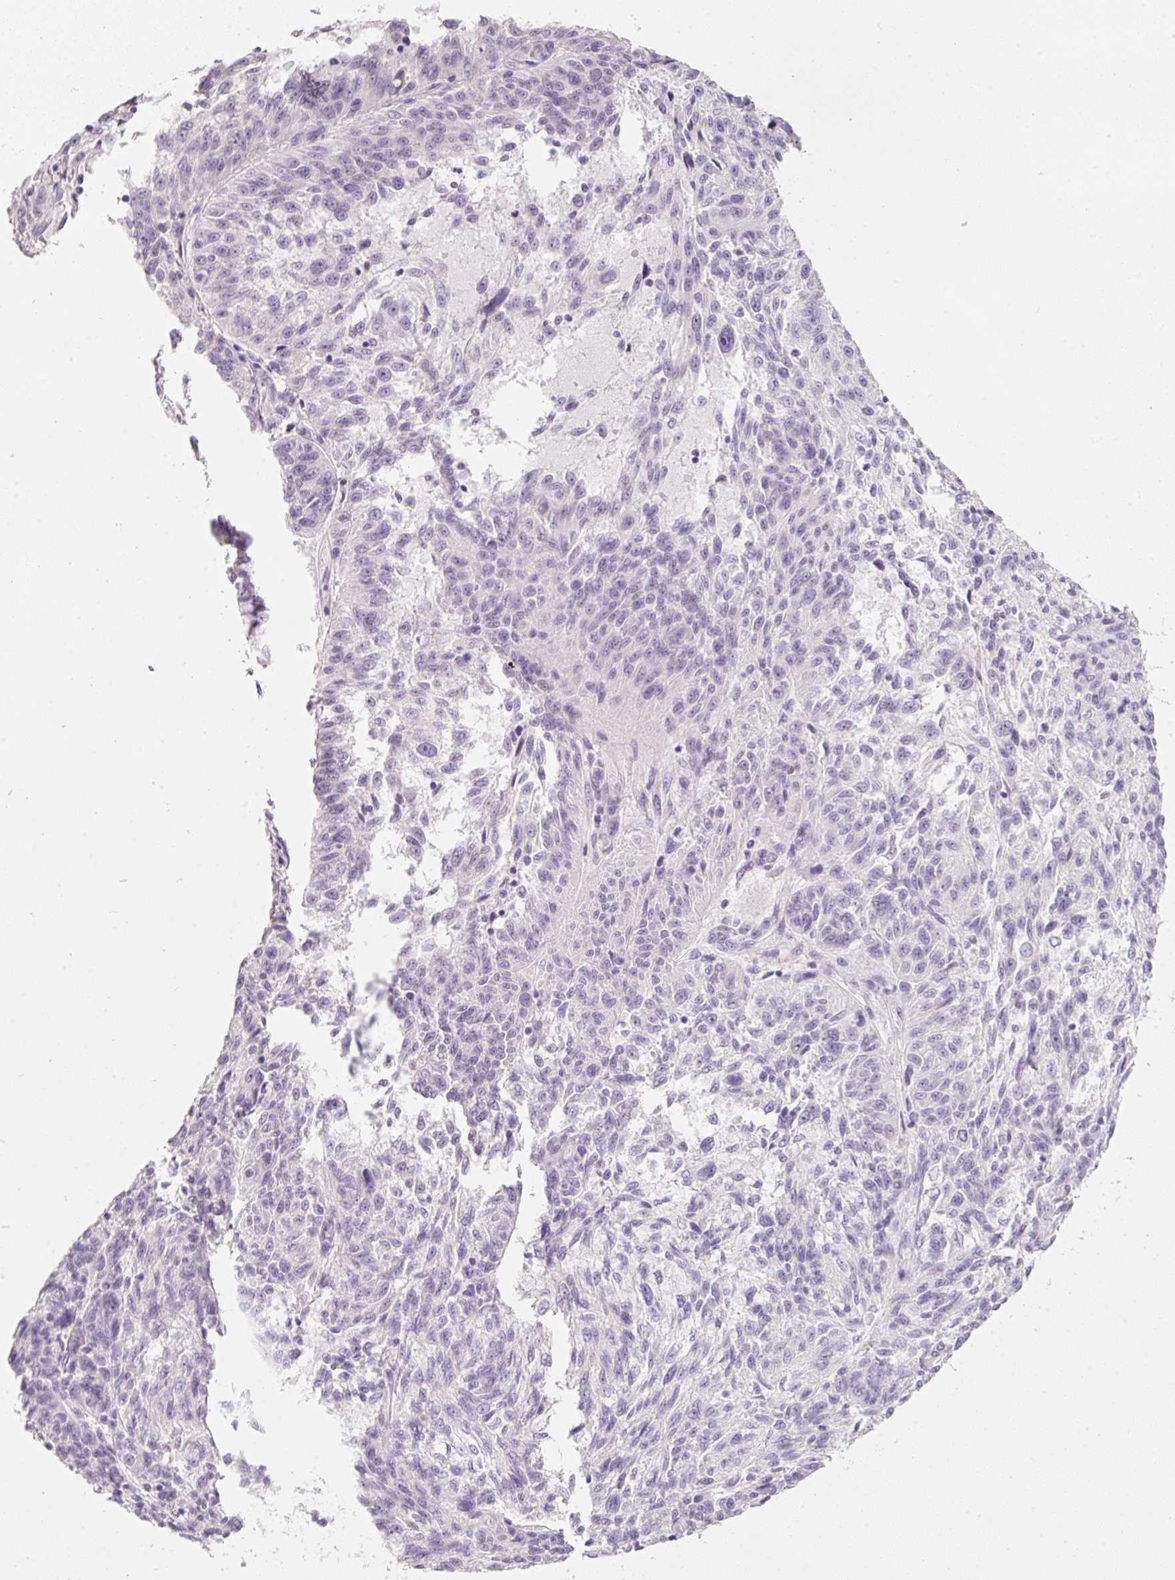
{"staining": {"intensity": "negative", "quantity": "none", "location": "none"}, "tissue": "melanoma", "cell_type": "Tumor cells", "image_type": "cancer", "snomed": [{"axis": "morphology", "description": "Malignant melanoma, NOS"}, {"axis": "topography", "description": "Skin"}], "caption": "Immunohistochemistry (IHC) image of human malignant melanoma stained for a protein (brown), which exhibits no positivity in tumor cells.", "gene": "ENSG00000206549", "patient": {"sex": "male", "age": 53}}